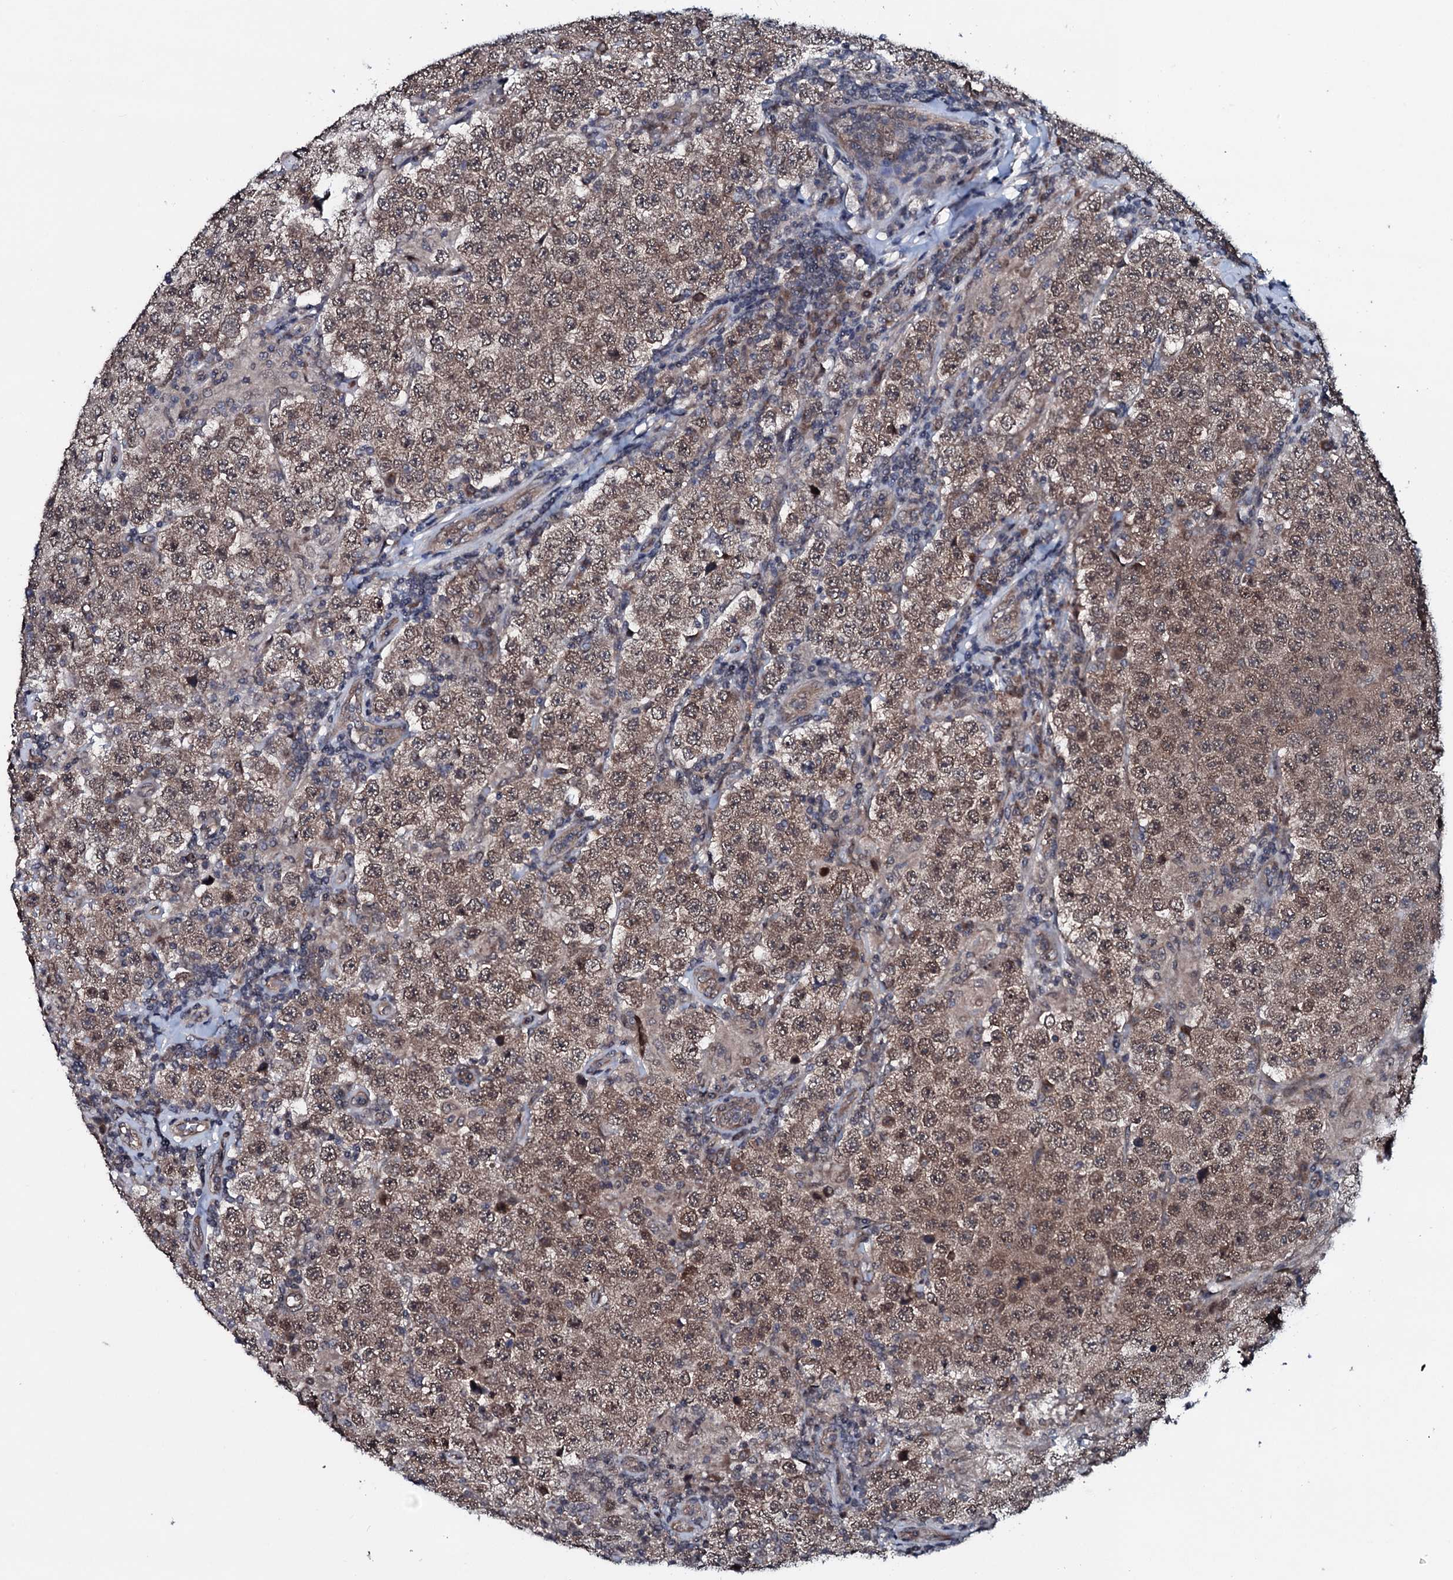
{"staining": {"intensity": "moderate", "quantity": ">75%", "location": "cytoplasmic/membranous,nuclear"}, "tissue": "testis cancer", "cell_type": "Tumor cells", "image_type": "cancer", "snomed": [{"axis": "morphology", "description": "Normal tissue, NOS"}, {"axis": "morphology", "description": "Urothelial carcinoma, High grade"}, {"axis": "morphology", "description": "Seminoma, NOS"}, {"axis": "morphology", "description": "Carcinoma, Embryonal, NOS"}, {"axis": "topography", "description": "Urinary bladder"}, {"axis": "topography", "description": "Testis"}], "caption": "Protein analysis of high-grade urothelial carcinoma (testis) tissue reveals moderate cytoplasmic/membranous and nuclear staining in approximately >75% of tumor cells.", "gene": "OGFOD2", "patient": {"sex": "male", "age": 41}}